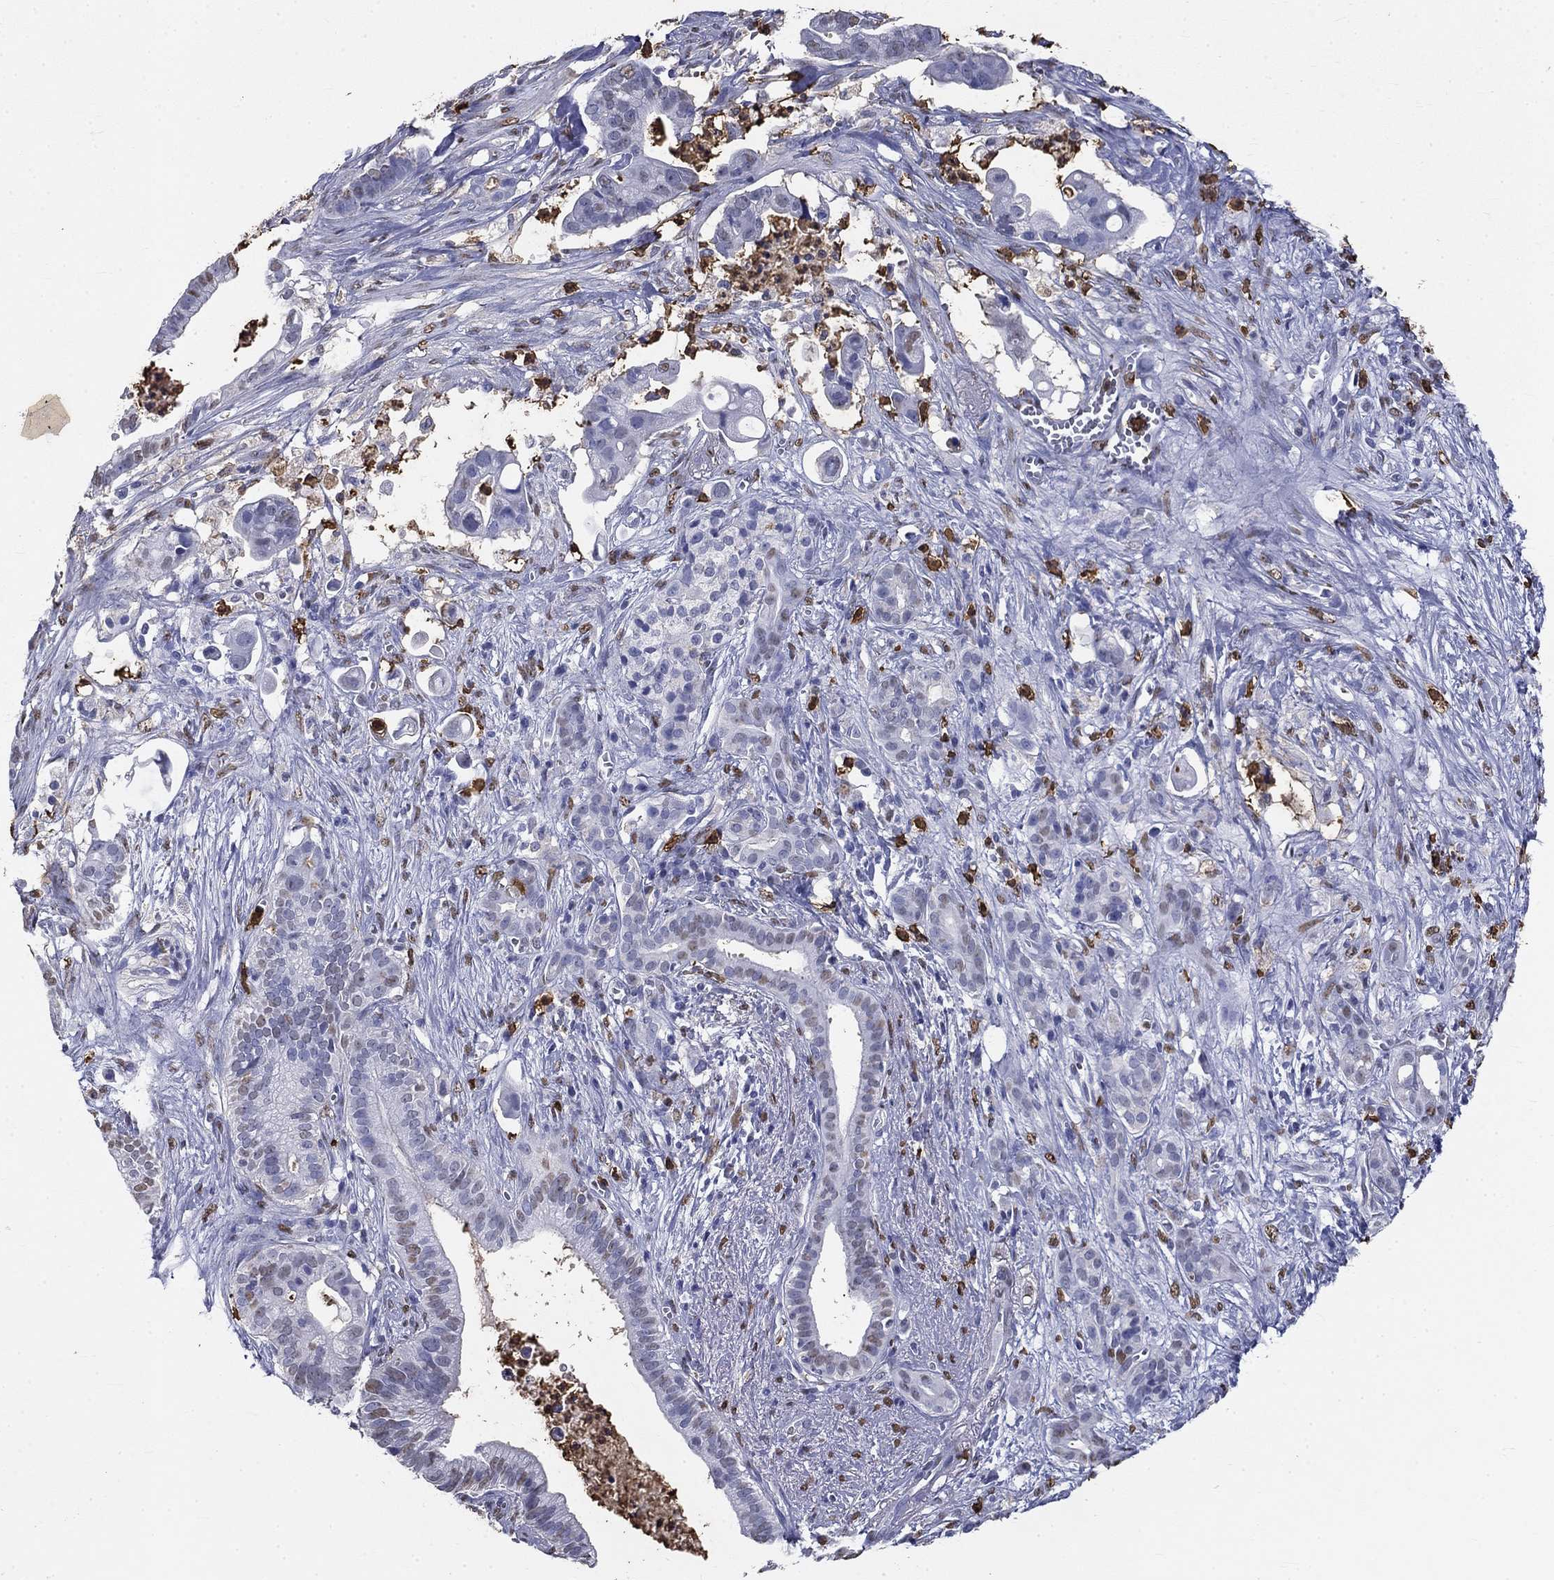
{"staining": {"intensity": "negative", "quantity": "none", "location": "none"}, "tissue": "pancreatic cancer", "cell_type": "Tumor cells", "image_type": "cancer", "snomed": [{"axis": "morphology", "description": "Adenocarcinoma, NOS"}, {"axis": "topography", "description": "Pancreas"}], "caption": "High power microscopy photomicrograph of an immunohistochemistry (IHC) histopathology image of pancreatic cancer (adenocarcinoma), revealing no significant staining in tumor cells.", "gene": "IGSF8", "patient": {"sex": "male", "age": 61}}